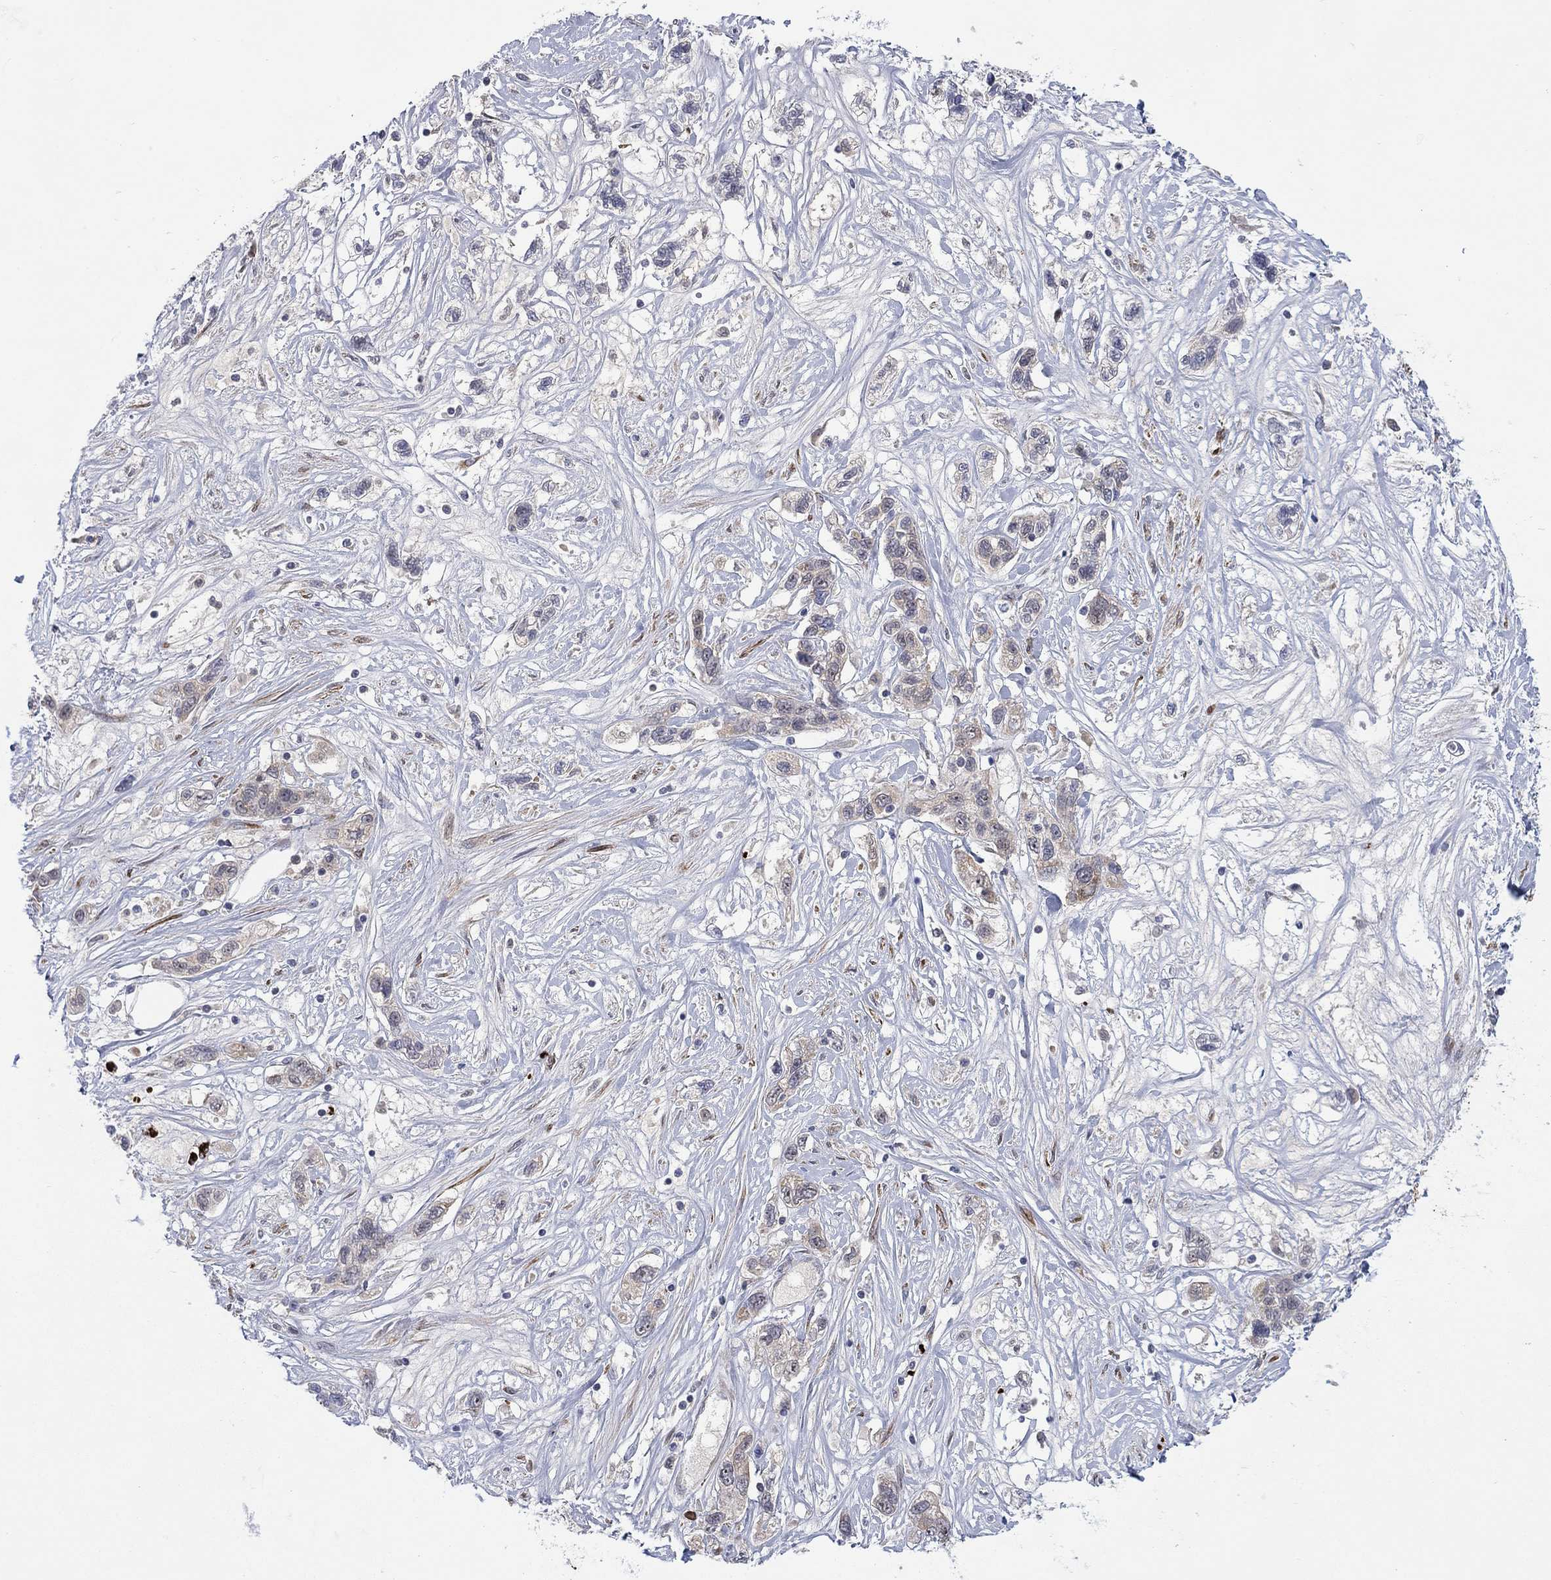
{"staining": {"intensity": "negative", "quantity": "none", "location": "none"}, "tissue": "liver cancer", "cell_type": "Tumor cells", "image_type": "cancer", "snomed": [{"axis": "morphology", "description": "Adenocarcinoma, NOS"}, {"axis": "morphology", "description": "Cholangiocarcinoma"}, {"axis": "topography", "description": "Liver"}], "caption": "IHC photomicrograph of liver cancer (adenocarcinoma) stained for a protein (brown), which displays no positivity in tumor cells.", "gene": "MTRFR", "patient": {"sex": "male", "age": 64}}